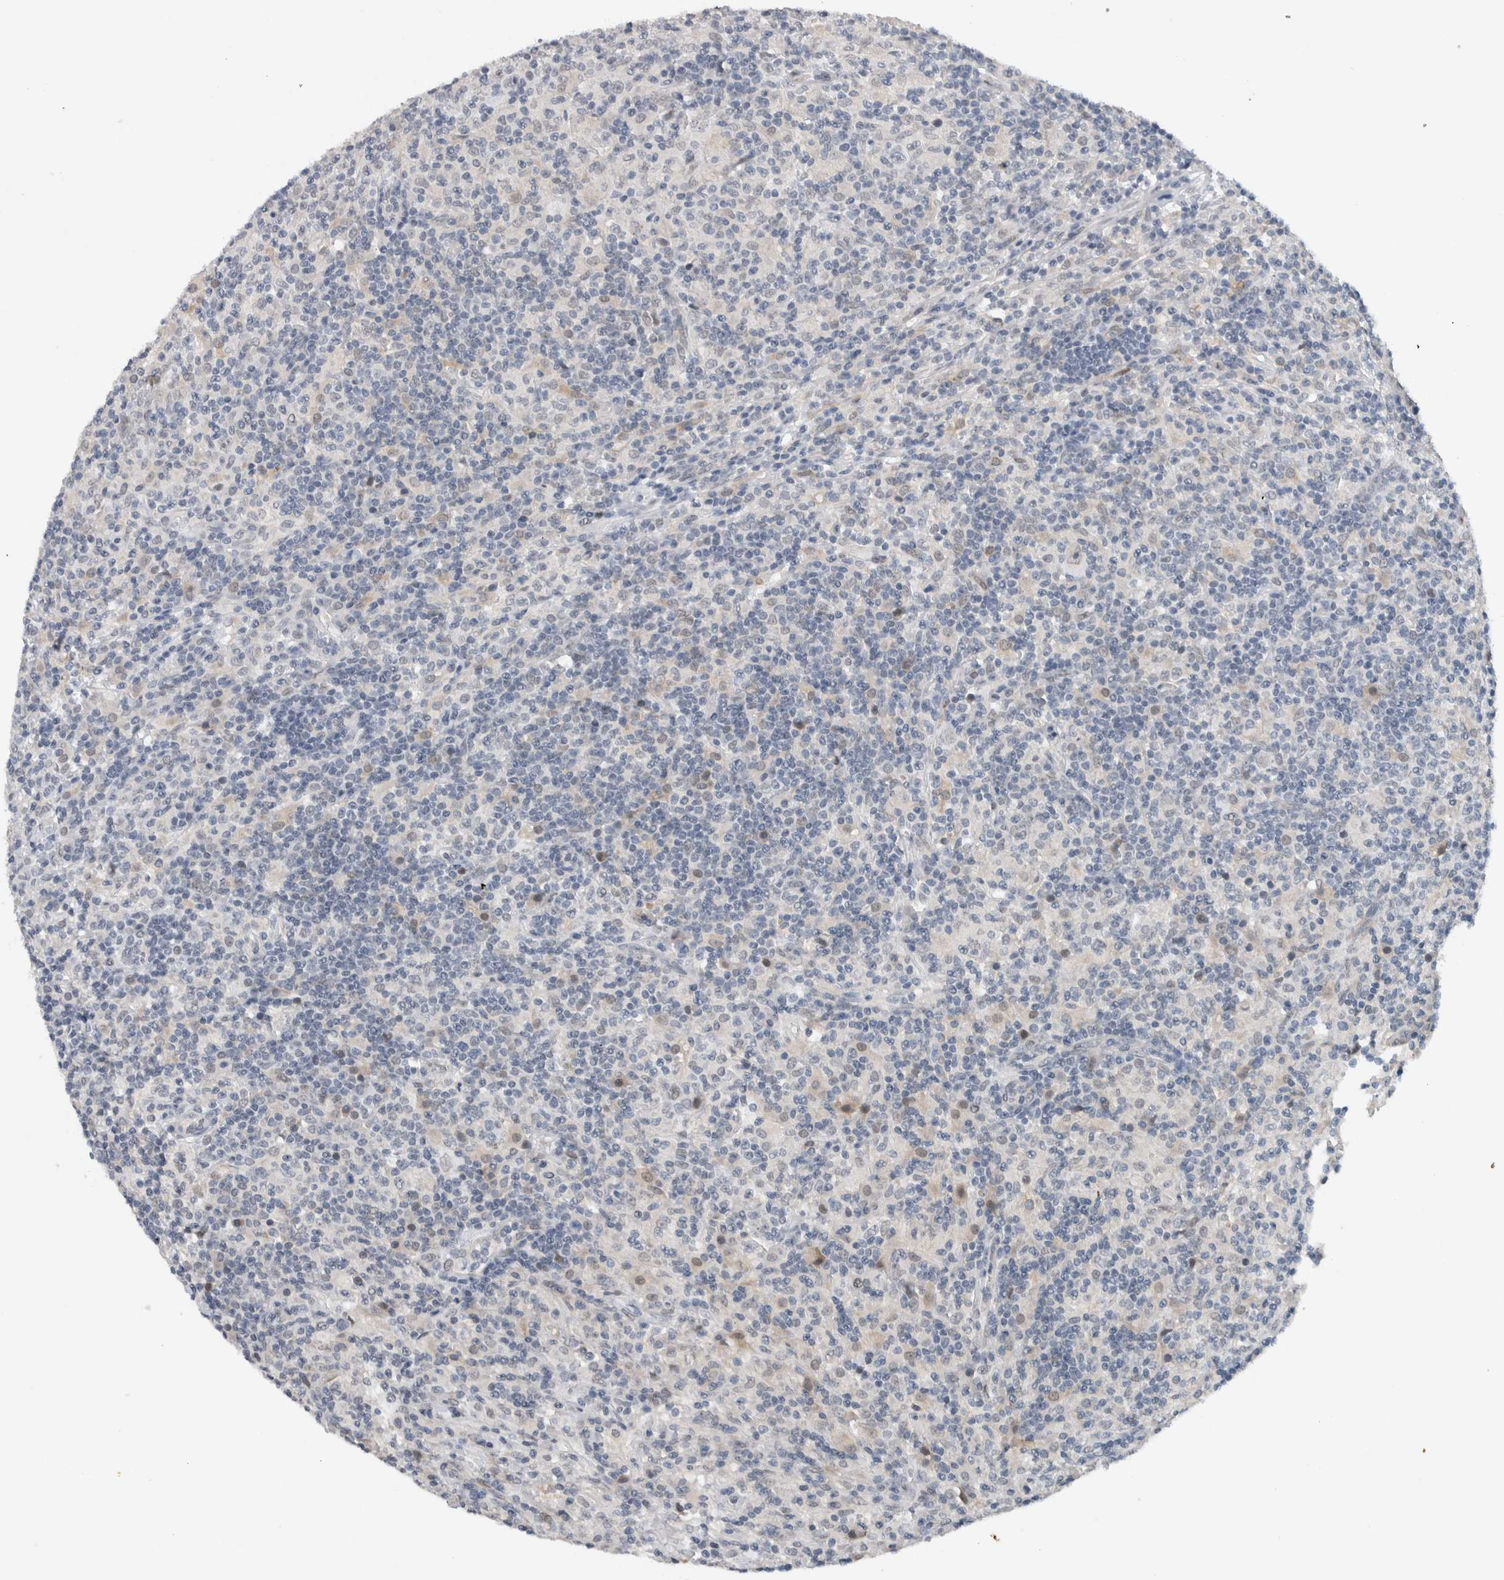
{"staining": {"intensity": "weak", "quantity": "<25%", "location": "nuclear"}, "tissue": "lymphoma", "cell_type": "Tumor cells", "image_type": "cancer", "snomed": [{"axis": "morphology", "description": "Hodgkin's disease, NOS"}, {"axis": "topography", "description": "Lymph node"}], "caption": "Immunohistochemistry micrograph of human lymphoma stained for a protein (brown), which shows no positivity in tumor cells.", "gene": "PRXL2A", "patient": {"sex": "male", "age": 70}}